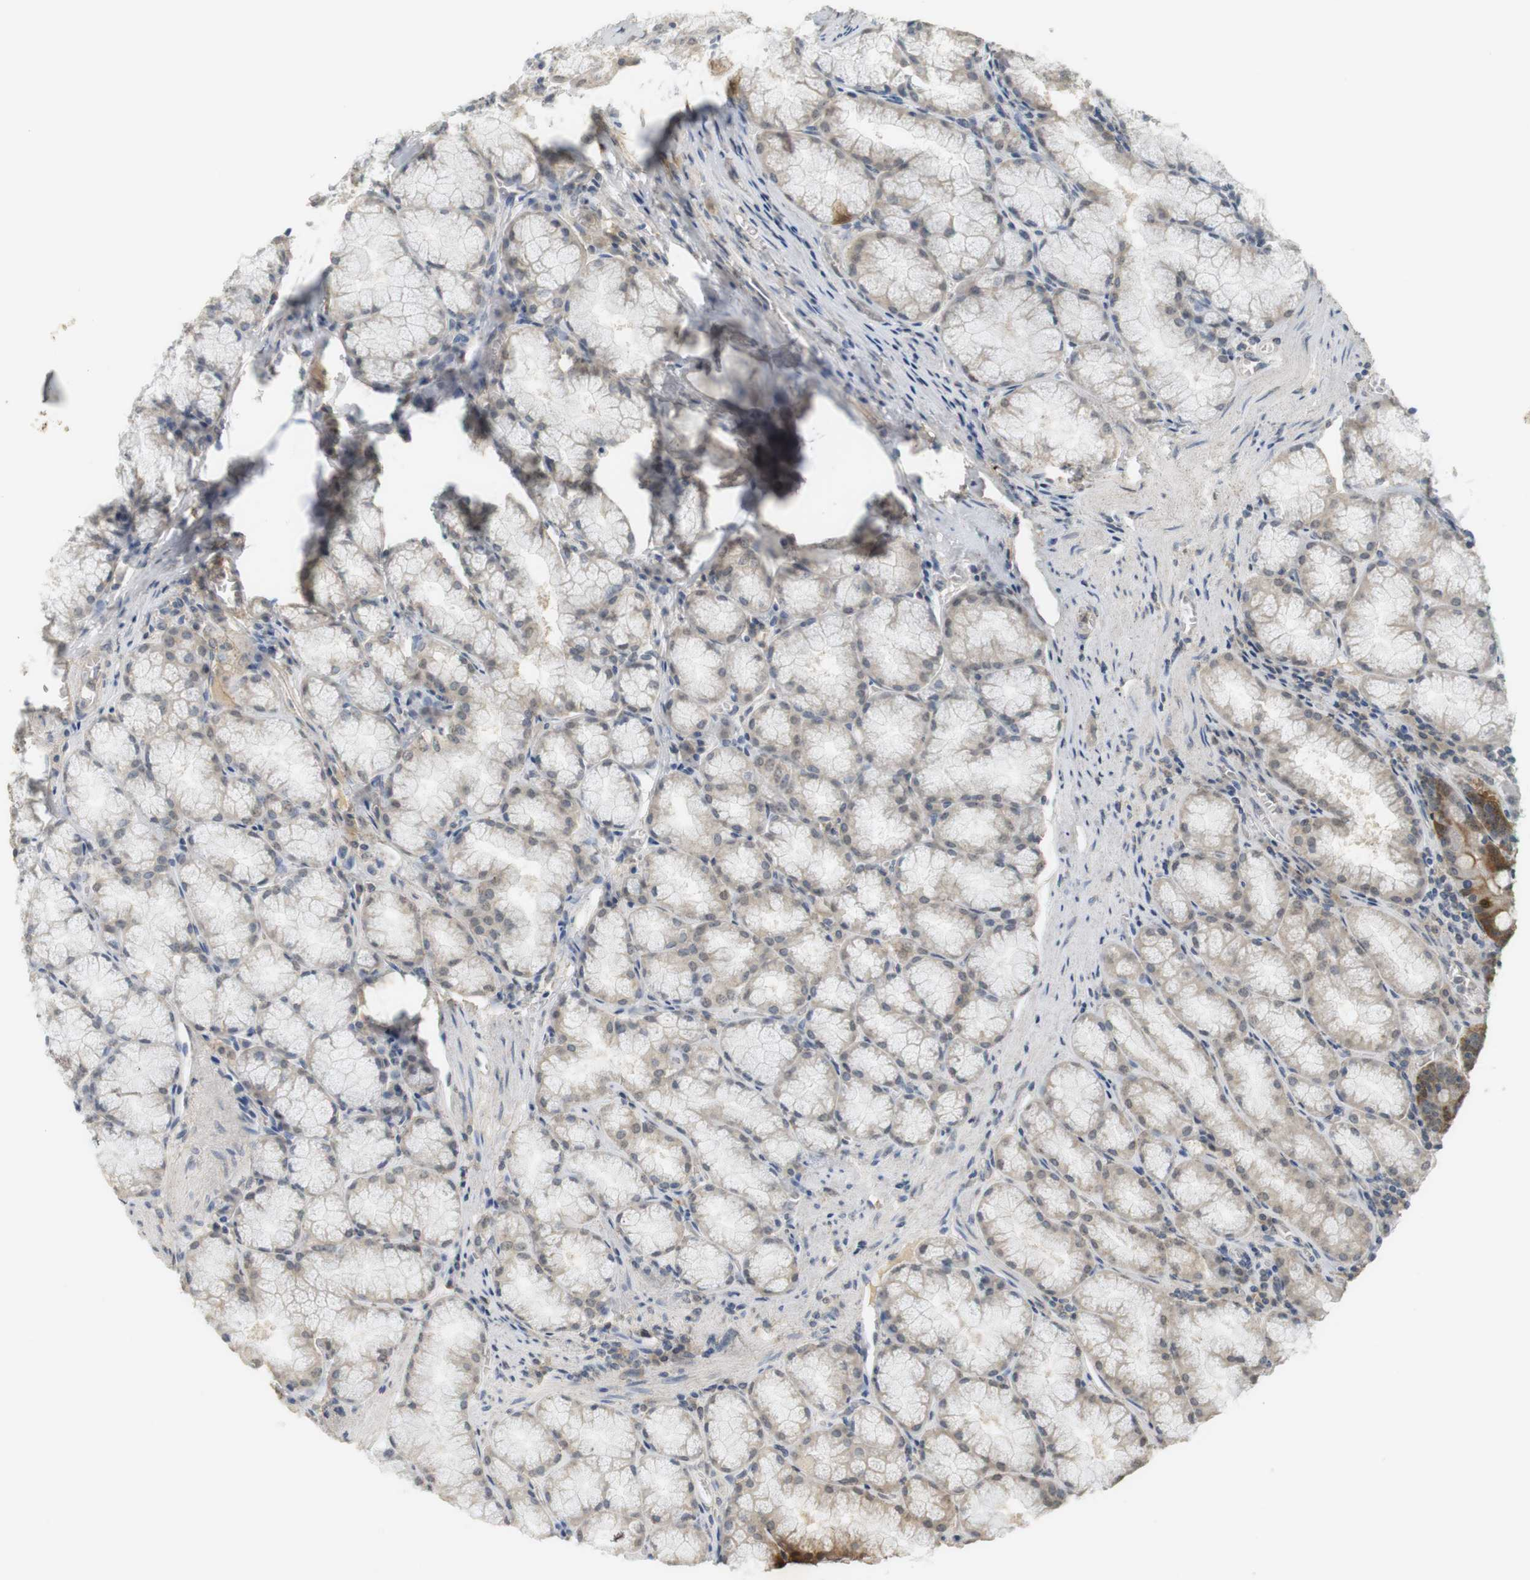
{"staining": {"intensity": "strong", "quantity": "<25%", "location": "cytoplasmic/membranous,nuclear"}, "tissue": "stomach", "cell_type": "Glandular cells", "image_type": "normal", "snomed": [{"axis": "morphology", "description": "Normal tissue, NOS"}, {"axis": "topography", "description": "Stomach, lower"}], "caption": "Brown immunohistochemical staining in benign stomach shows strong cytoplasmic/membranous,nuclear expression in approximately <25% of glandular cells.", "gene": "TTK", "patient": {"sex": "male", "age": 56}}